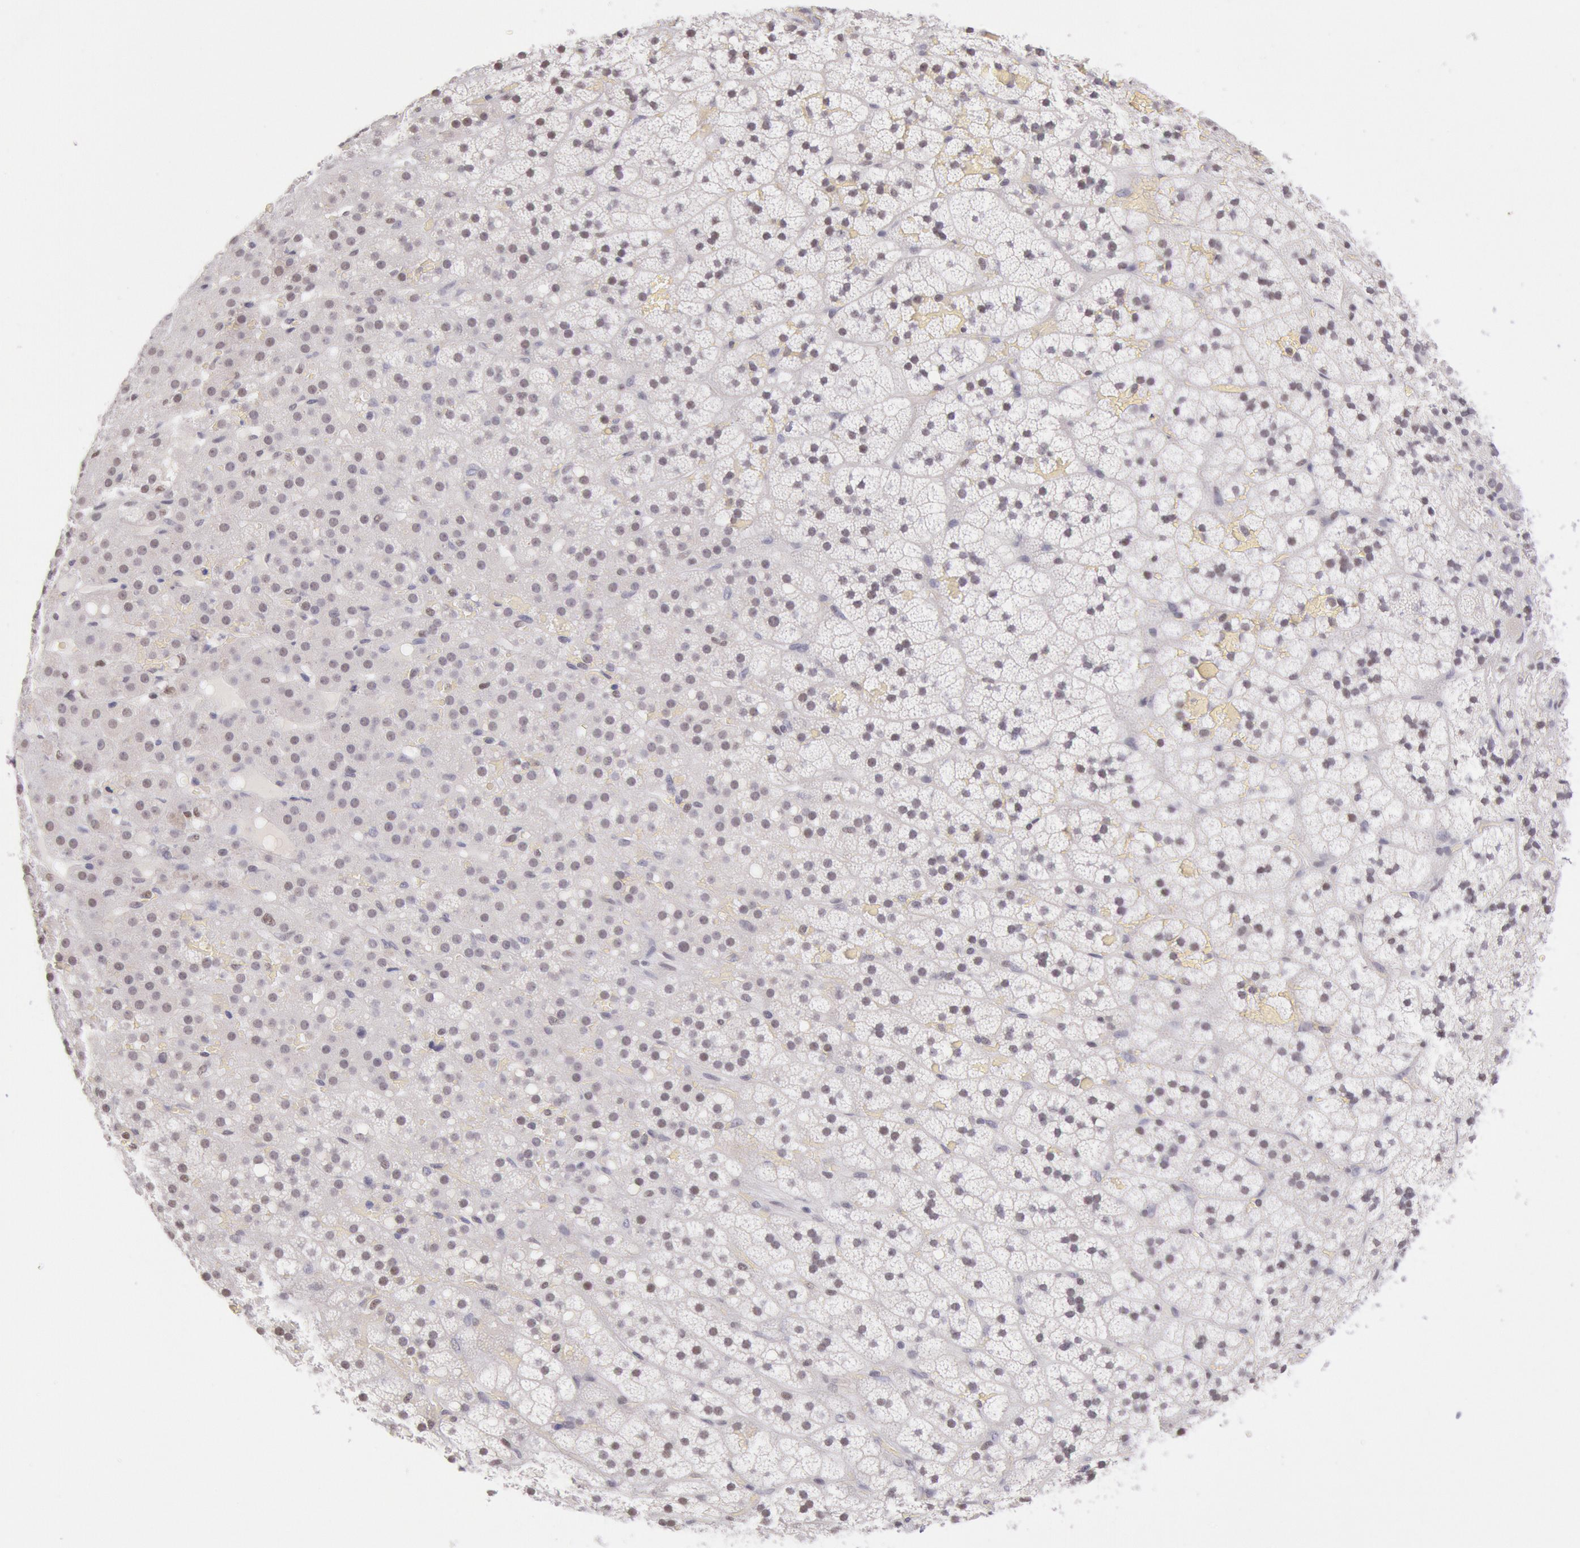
{"staining": {"intensity": "weak", "quantity": "<25%", "location": "nuclear"}, "tissue": "adrenal gland", "cell_type": "Glandular cells", "image_type": "normal", "snomed": [{"axis": "morphology", "description": "Normal tissue, NOS"}, {"axis": "topography", "description": "Adrenal gland"}], "caption": "IHC micrograph of normal adrenal gland stained for a protein (brown), which shows no positivity in glandular cells.", "gene": "TASL", "patient": {"sex": "male", "age": 35}}